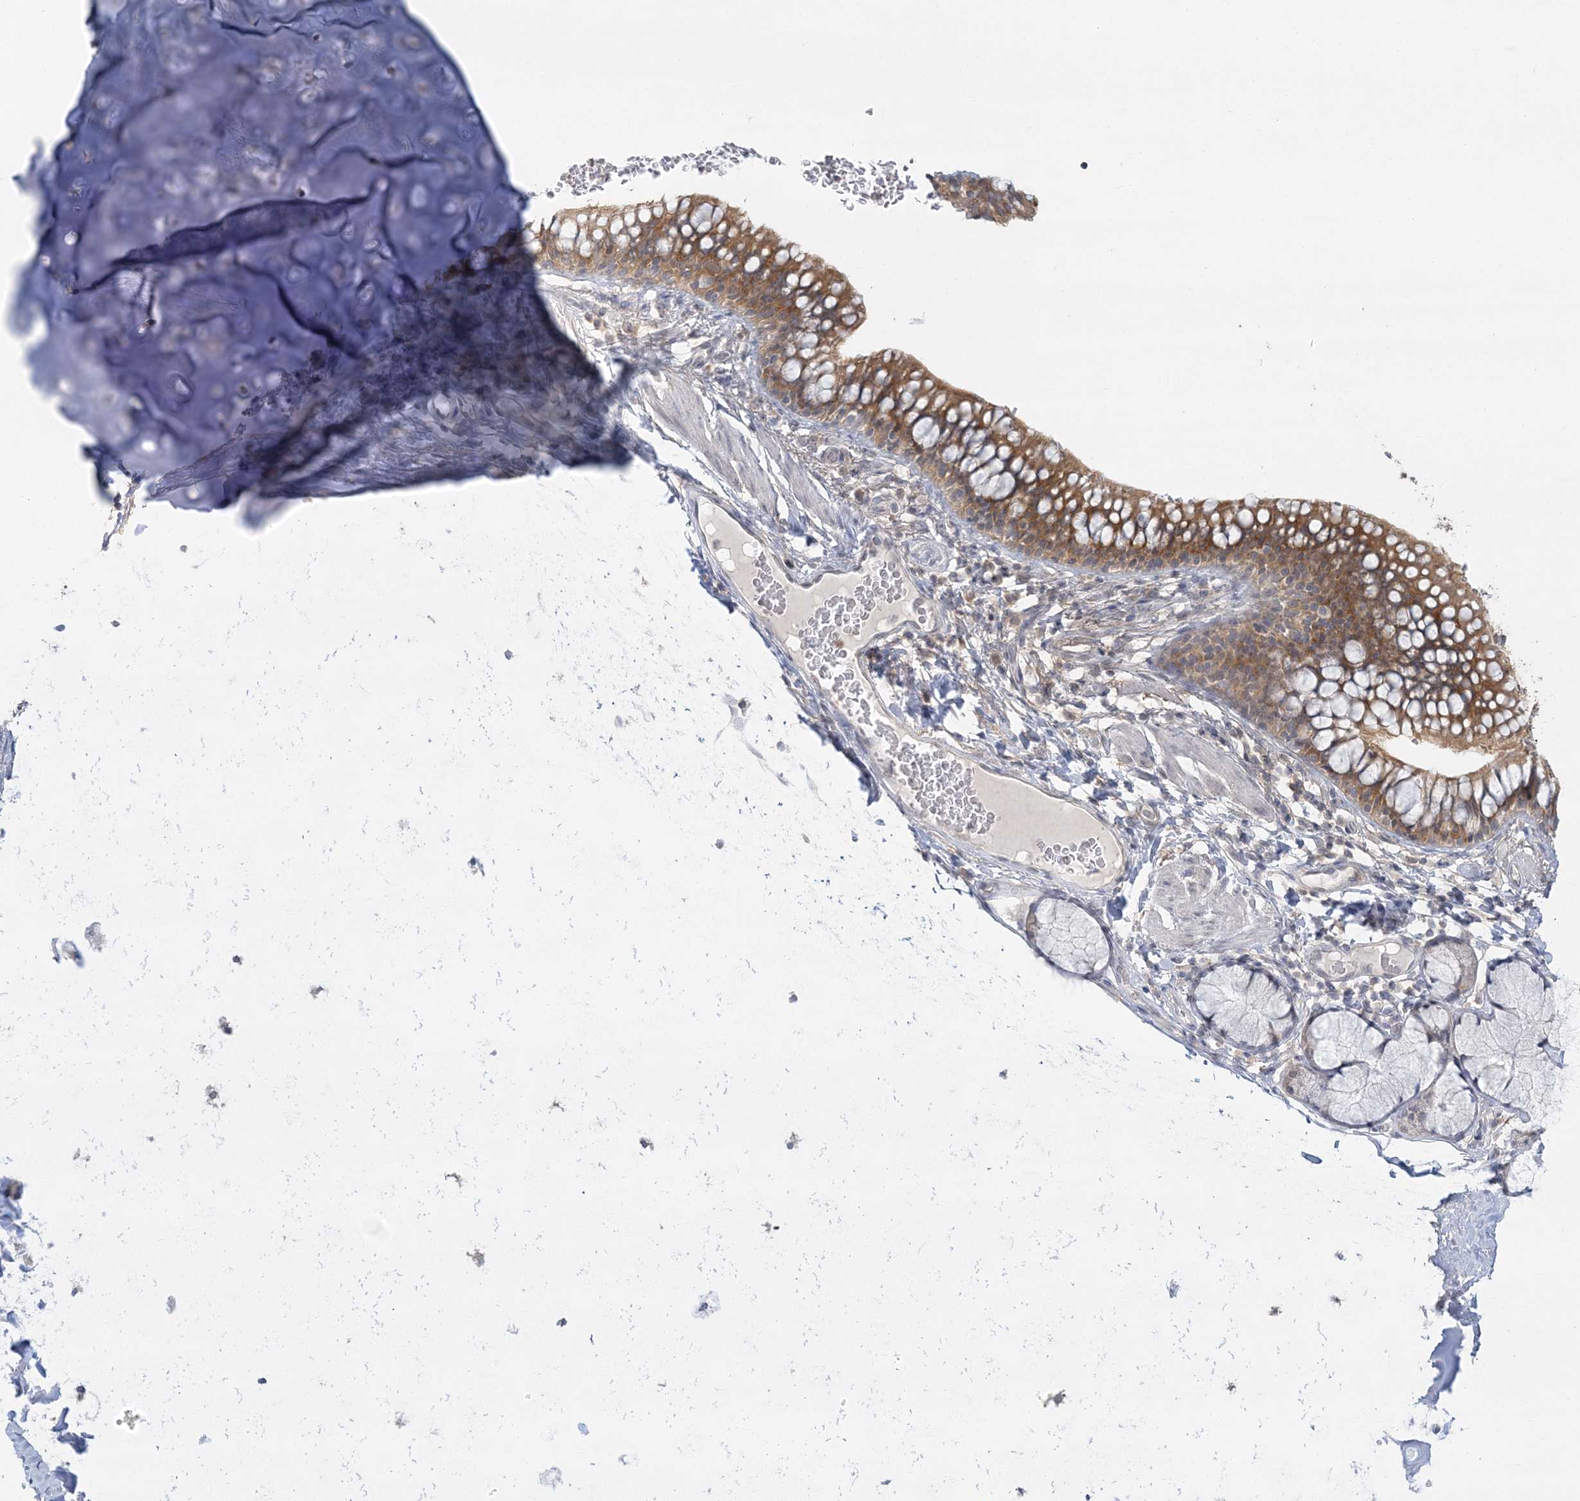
{"staining": {"intensity": "moderate", "quantity": ">75%", "location": "cytoplasmic/membranous"}, "tissue": "bronchus", "cell_type": "Respiratory epithelial cells", "image_type": "normal", "snomed": [{"axis": "morphology", "description": "Normal tissue, NOS"}, {"axis": "topography", "description": "Cartilage tissue"}, {"axis": "topography", "description": "Bronchus"}], "caption": "Immunohistochemical staining of unremarkable bronchus displays moderate cytoplasmic/membranous protein positivity in approximately >75% of respiratory epithelial cells.", "gene": "ANKS1A", "patient": {"sex": "female", "age": 36}}